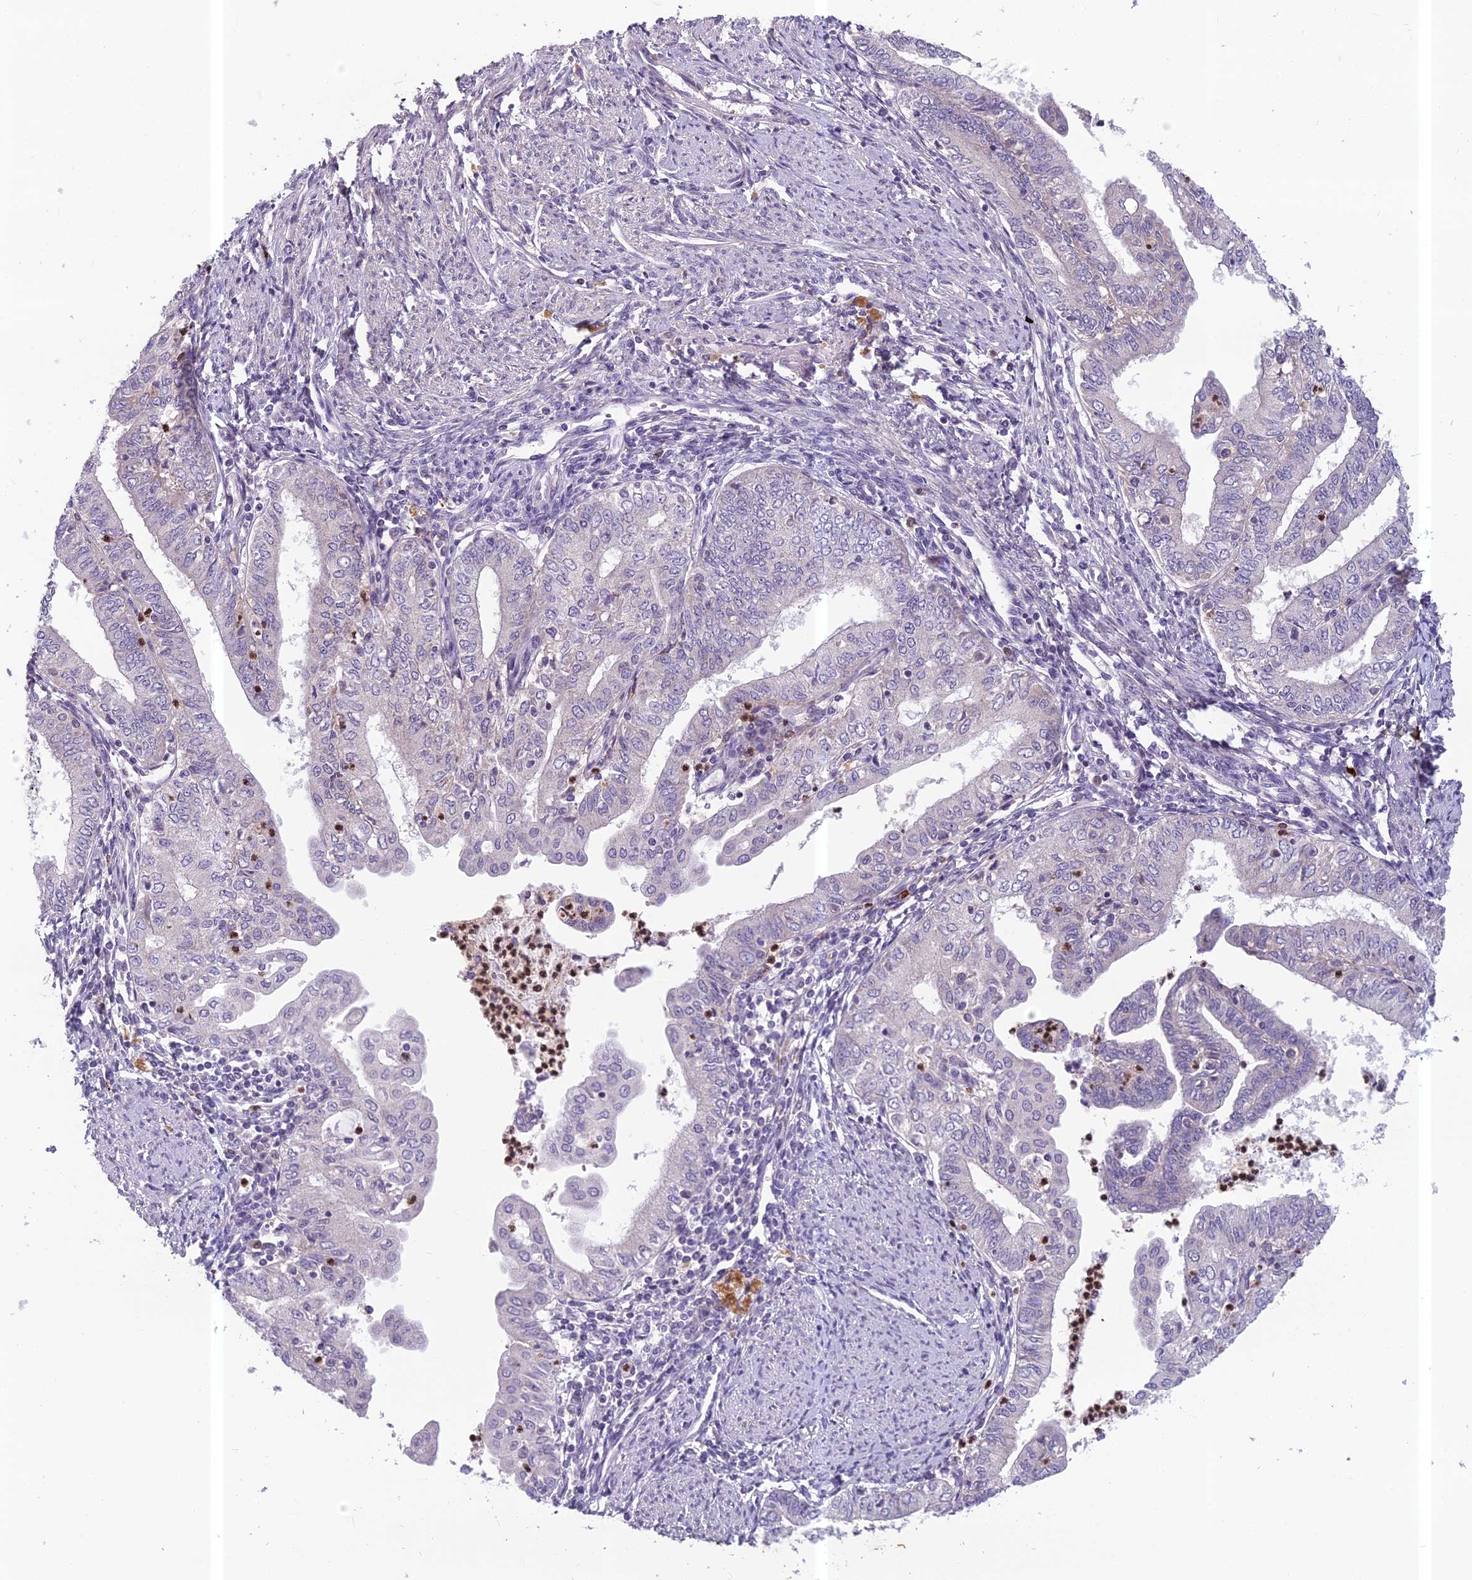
{"staining": {"intensity": "negative", "quantity": "none", "location": "none"}, "tissue": "endometrial cancer", "cell_type": "Tumor cells", "image_type": "cancer", "snomed": [{"axis": "morphology", "description": "Adenocarcinoma, NOS"}, {"axis": "topography", "description": "Endometrium"}], "caption": "DAB immunohistochemical staining of human endometrial cancer exhibits no significant positivity in tumor cells.", "gene": "ENSG00000188897", "patient": {"sex": "female", "age": 66}}